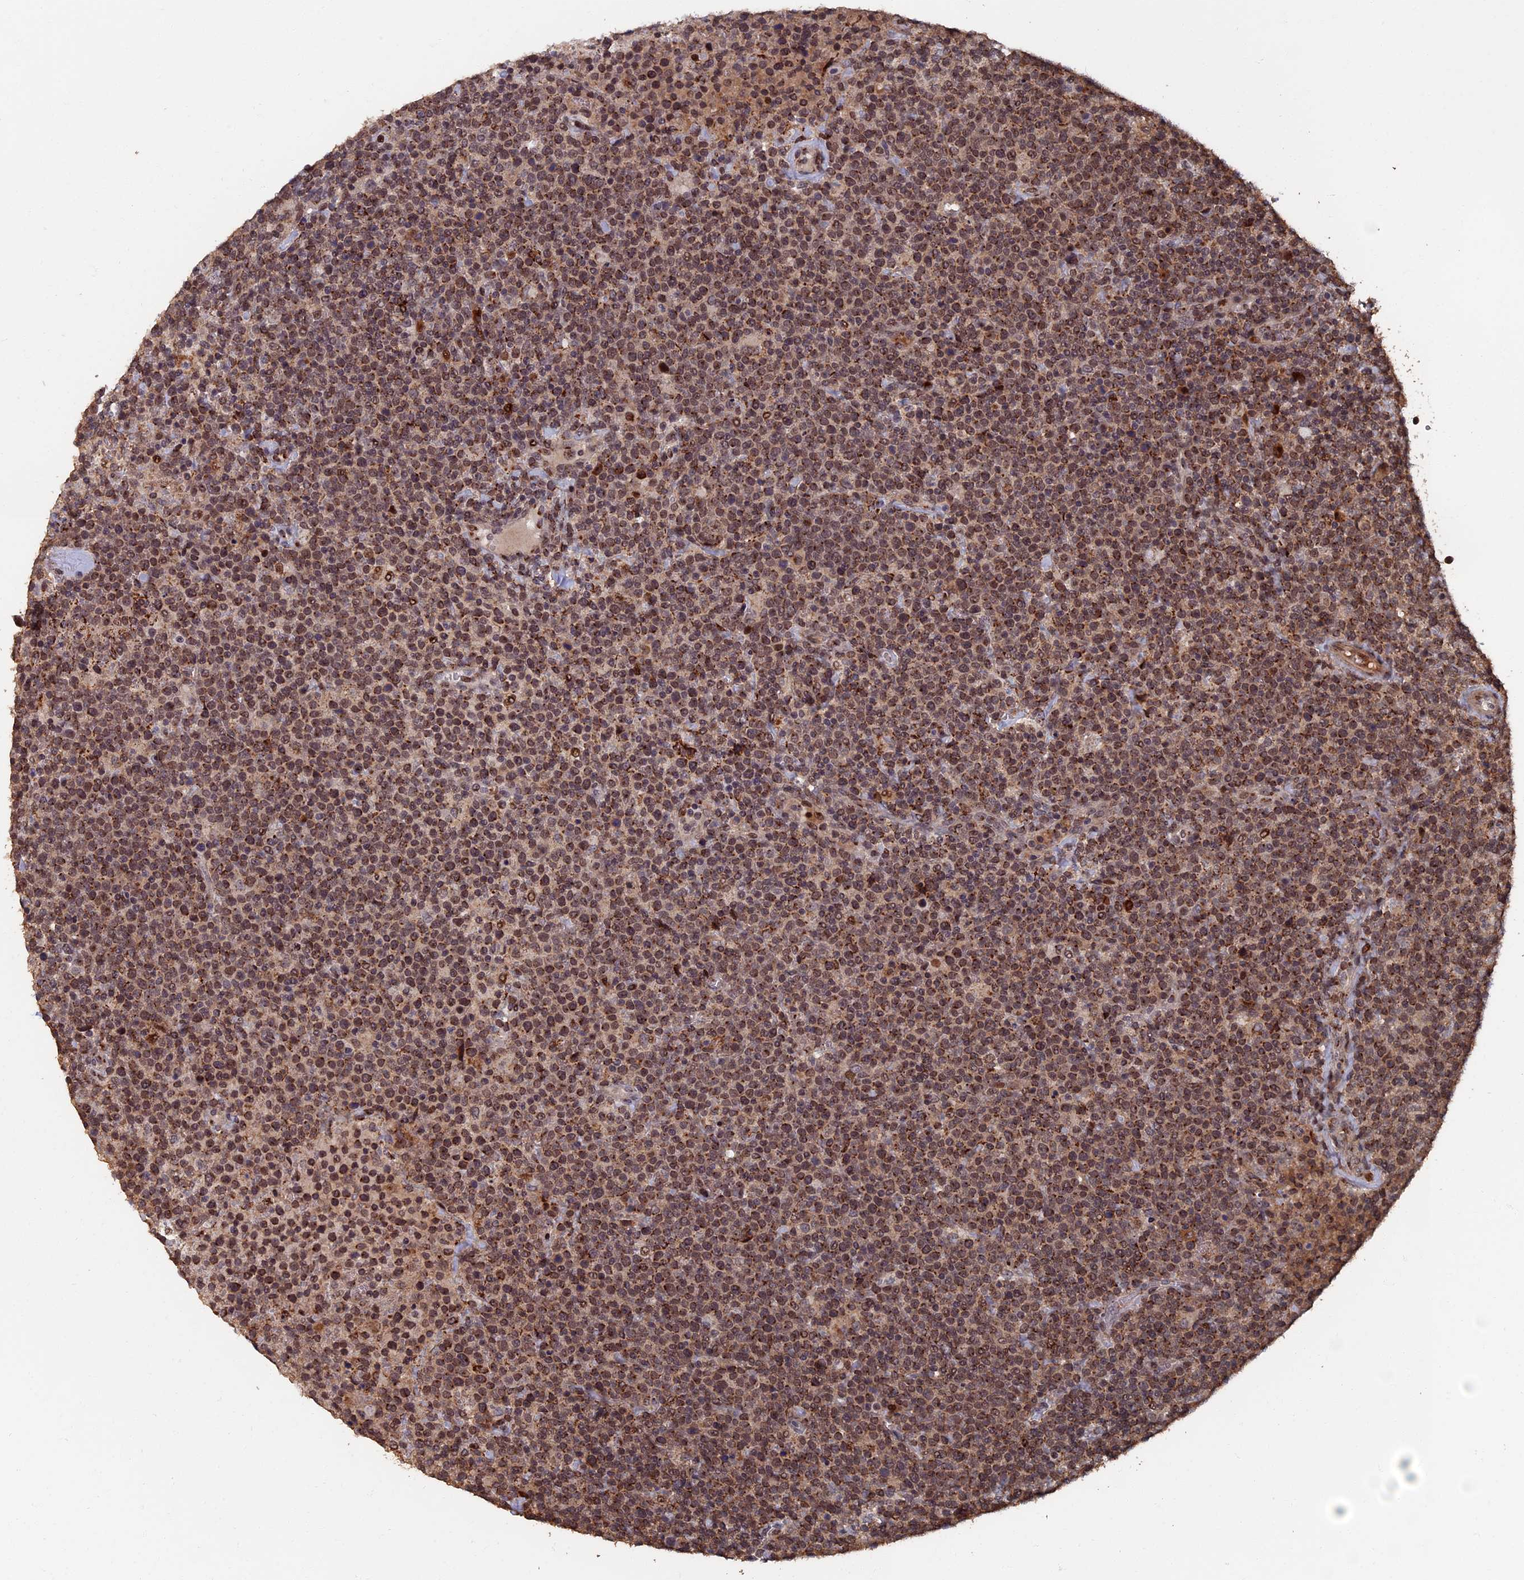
{"staining": {"intensity": "moderate", "quantity": ">75%", "location": "nuclear"}, "tissue": "lymphoma", "cell_type": "Tumor cells", "image_type": "cancer", "snomed": [{"axis": "morphology", "description": "Malignant lymphoma, non-Hodgkin's type, High grade"}, {"axis": "topography", "description": "Lymph node"}], "caption": "A brown stain highlights moderate nuclear expression of a protein in human high-grade malignant lymphoma, non-Hodgkin's type tumor cells. The staining is performed using DAB (3,3'-diaminobenzidine) brown chromogen to label protein expression. The nuclei are counter-stained blue using hematoxylin.", "gene": "RASGRF1", "patient": {"sex": "male", "age": 61}}